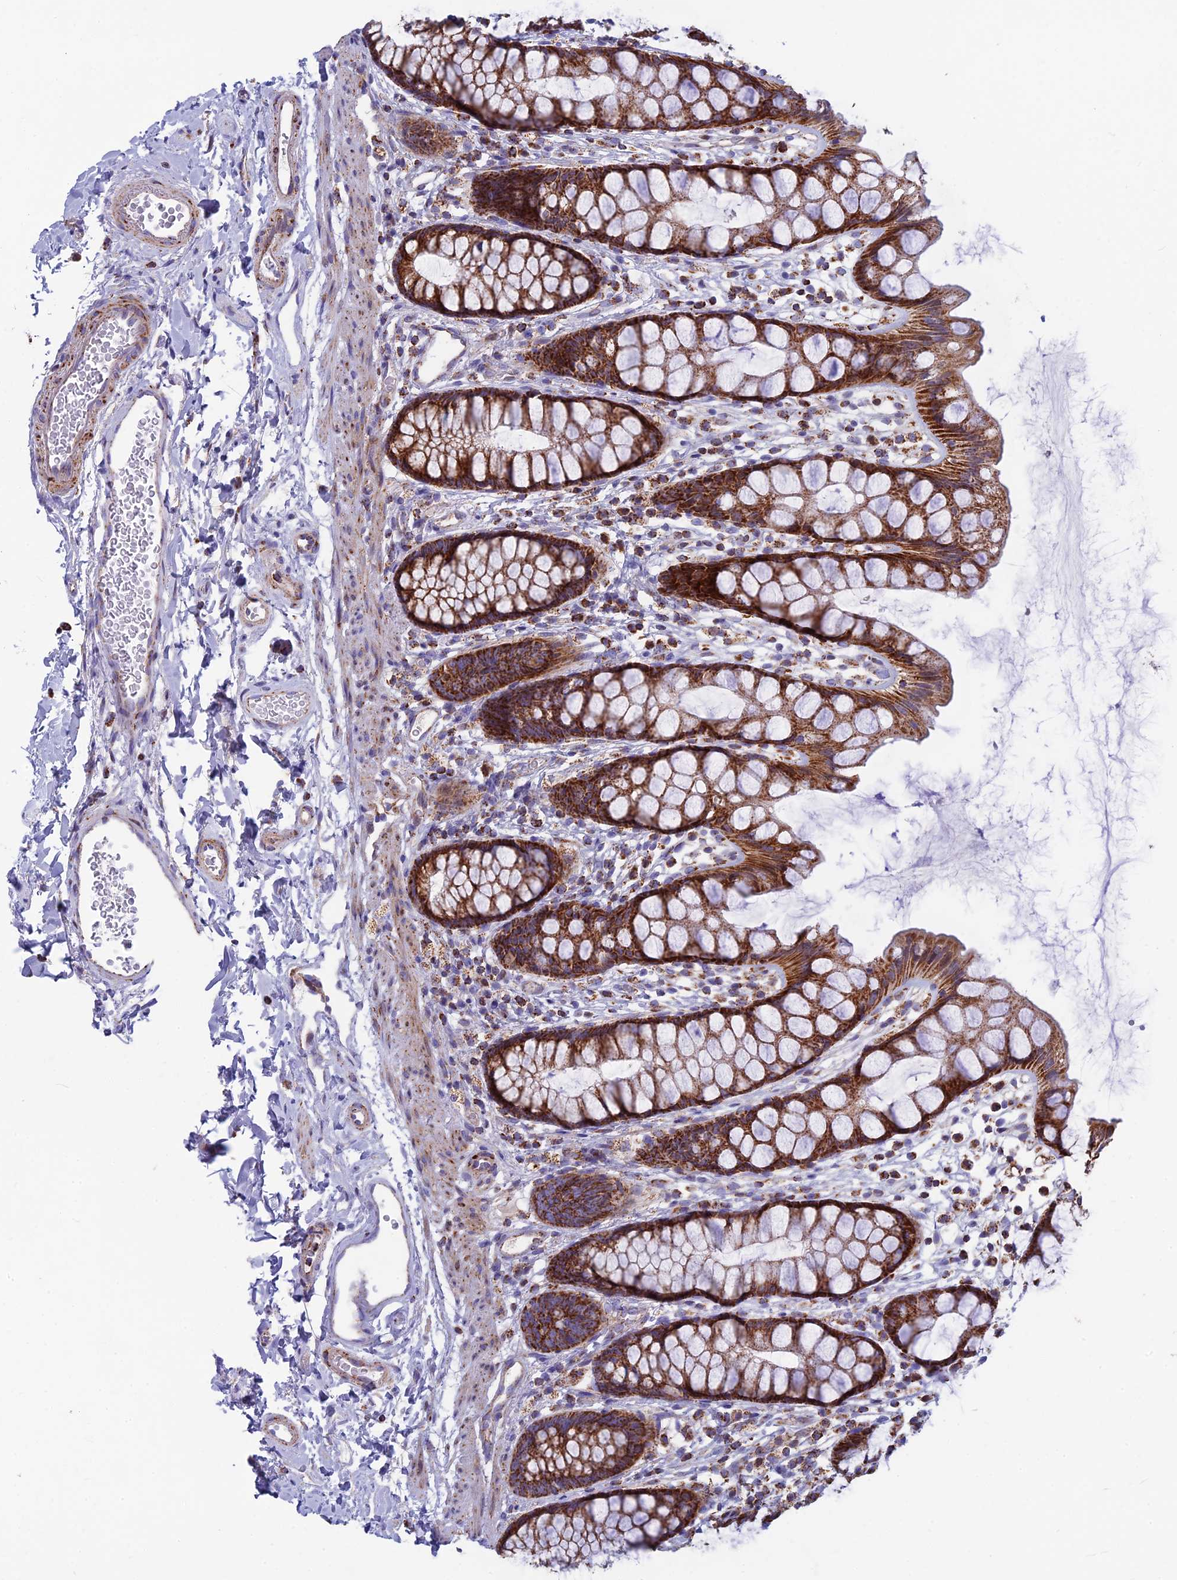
{"staining": {"intensity": "strong", "quantity": ">75%", "location": "cytoplasmic/membranous"}, "tissue": "rectum", "cell_type": "Glandular cells", "image_type": "normal", "snomed": [{"axis": "morphology", "description": "Normal tissue, NOS"}, {"axis": "topography", "description": "Rectum"}], "caption": "Rectum stained with immunohistochemistry exhibits strong cytoplasmic/membranous positivity in about >75% of glandular cells. The protein of interest is stained brown, and the nuclei are stained in blue (DAB IHC with brightfield microscopy, high magnification).", "gene": "CS", "patient": {"sex": "female", "age": 65}}